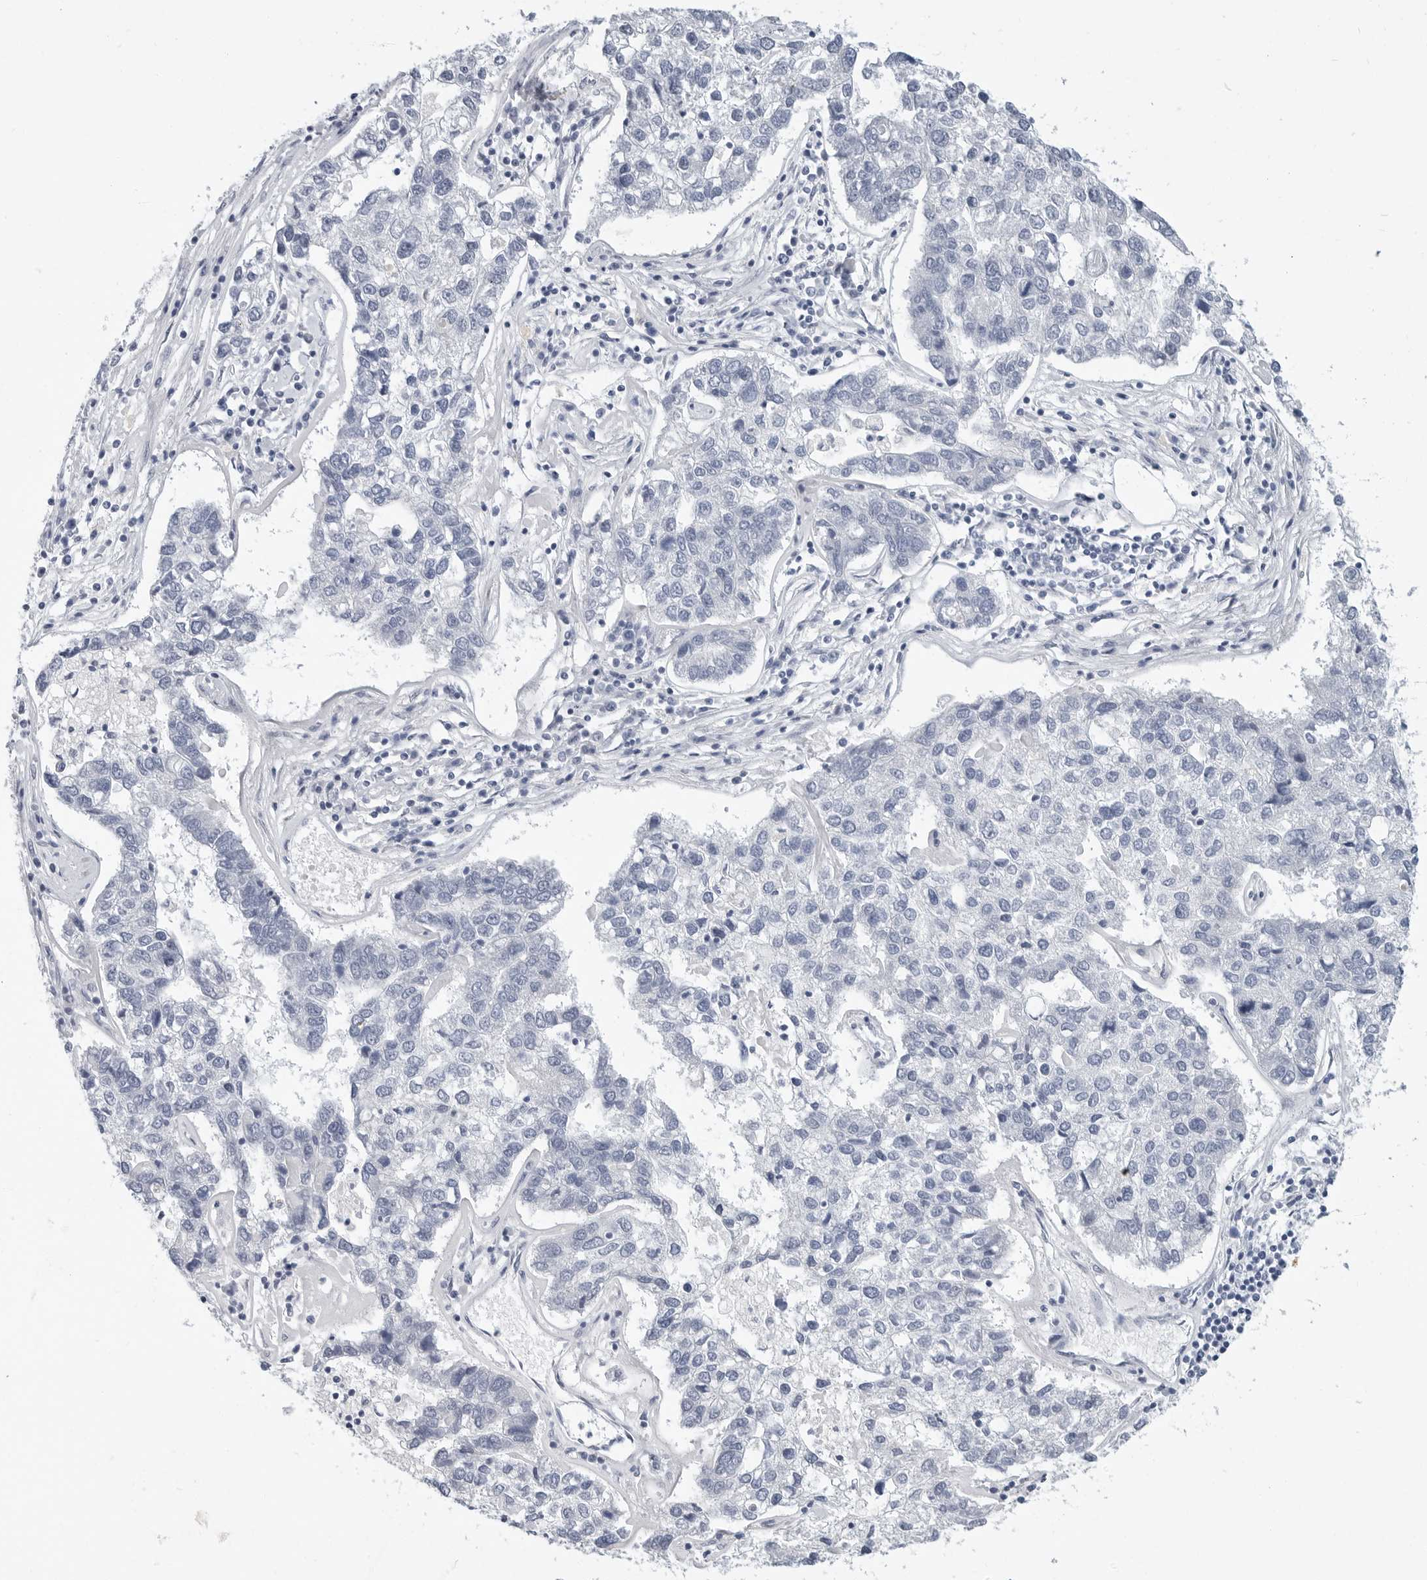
{"staining": {"intensity": "negative", "quantity": "none", "location": "none"}, "tissue": "pancreatic cancer", "cell_type": "Tumor cells", "image_type": "cancer", "snomed": [{"axis": "morphology", "description": "Adenocarcinoma, NOS"}, {"axis": "topography", "description": "Pancreas"}], "caption": "High magnification brightfield microscopy of pancreatic cancer stained with DAB (brown) and counterstained with hematoxylin (blue): tumor cells show no significant expression.", "gene": "PLN", "patient": {"sex": "female", "age": 61}}